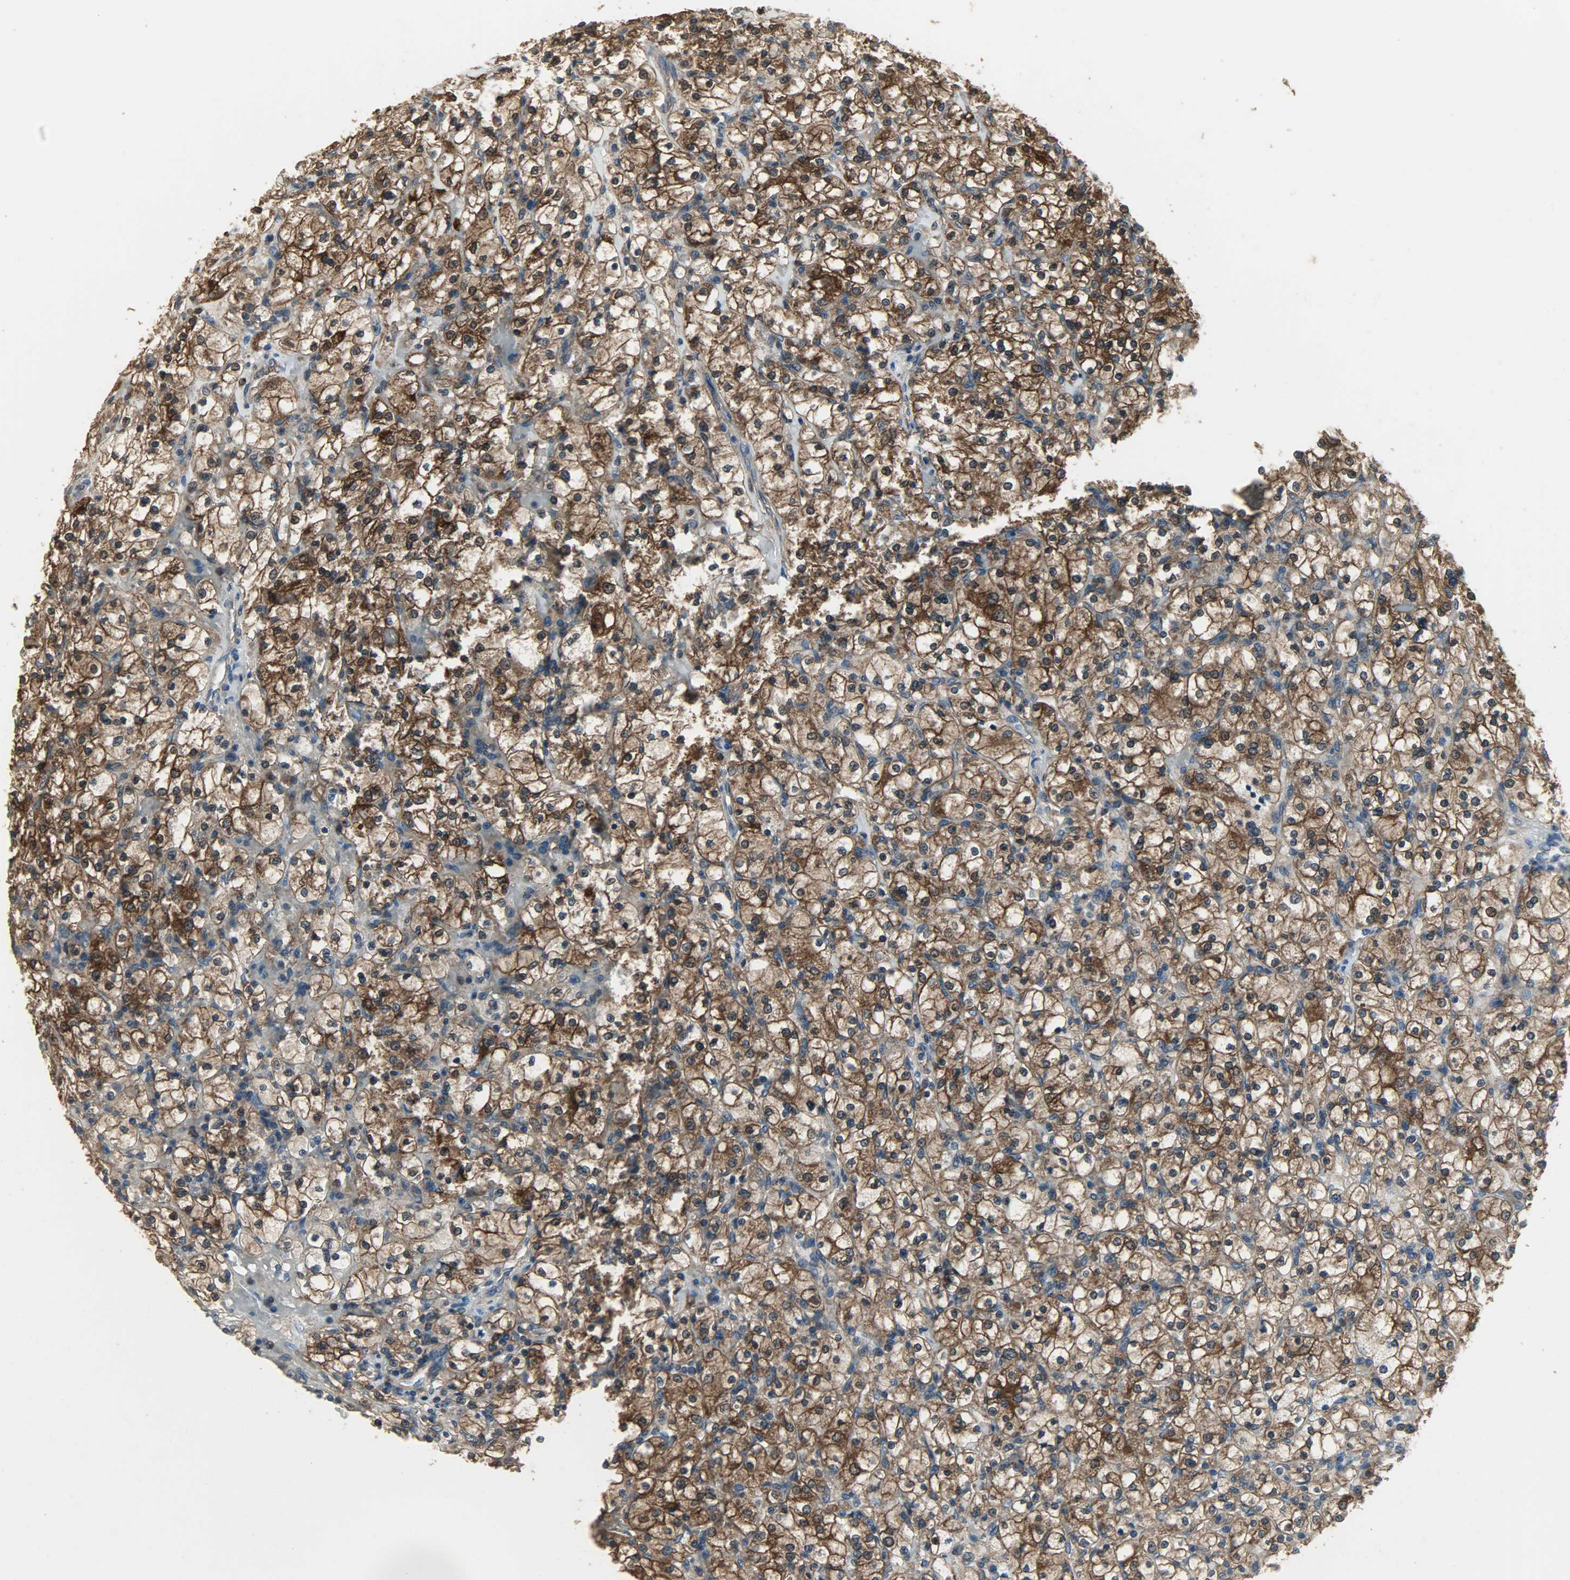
{"staining": {"intensity": "strong", "quantity": ">75%", "location": "cytoplasmic/membranous,nuclear"}, "tissue": "renal cancer", "cell_type": "Tumor cells", "image_type": "cancer", "snomed": [{"axis": "morphology", "description": "Adenocarcinoma, NOS"}, {"axis": "topography", "description": "Kidney"}], "caption": "Immunohistochemical staining of renal cancer (adenocarcinoma) displays high levels of strong cytoplasmic/membranous and nuclear positivity in about >75% of tumor cells.", "gene": "LDHB", "patient": {"sex": "female", "age": 83}}